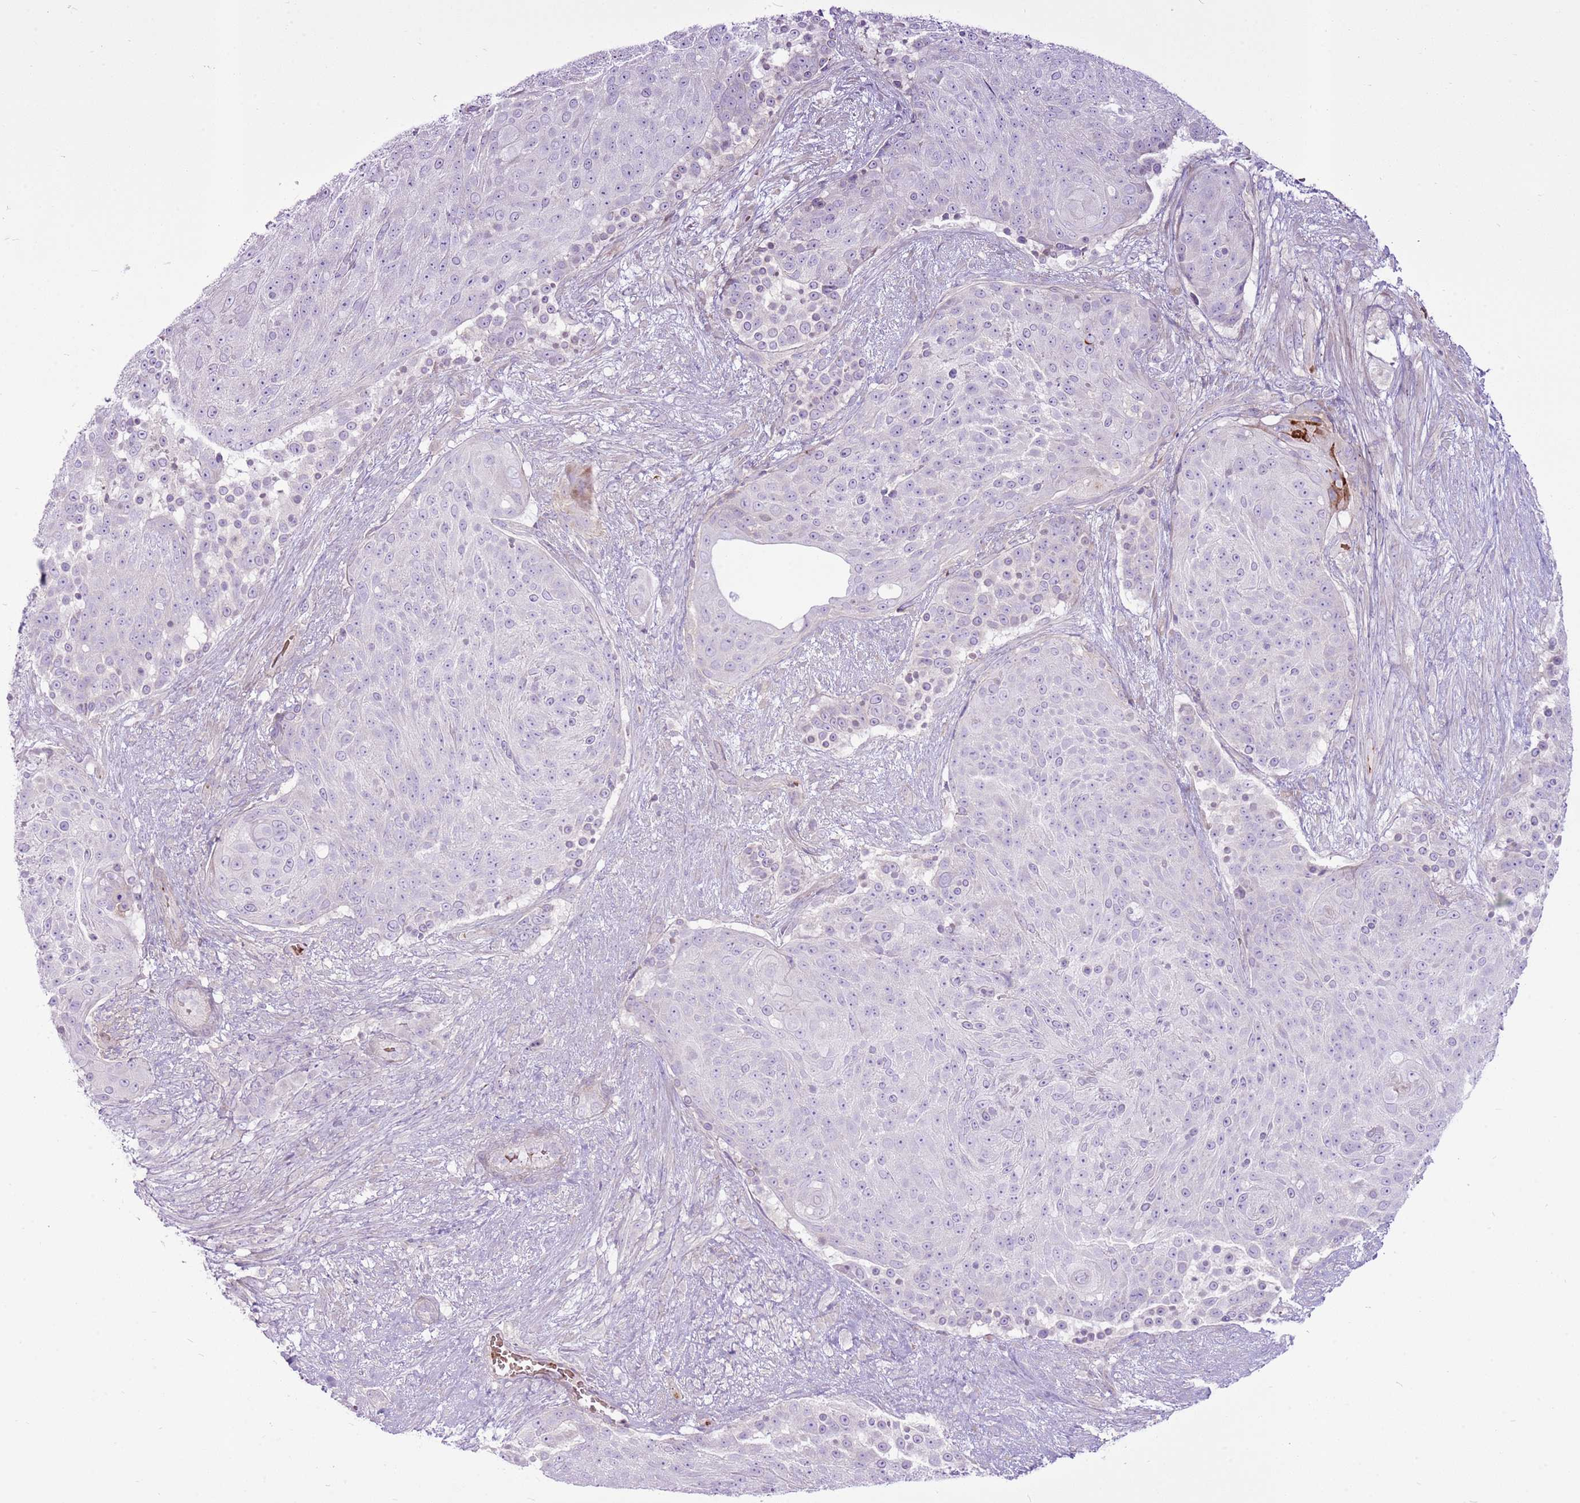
{"staining": {"intensity": "negative", "quantity": "none", "location": "none"}, "tissue": "urothelial cancer", "cell_type": "Tumor cells", "image_type": "cancer", "snomed": [{"axis": "morphology", "description": "Urothelial carcinoma, High grade"}, {"axis": "topography", "description": "Urinary bladder"}], "caption": "Human urothelial cancer stained for a protein using immunohistochemistry reveals no expression in tumor cells.", "gene": "CHAC2", "patient": {"sex": "female", "age": 63}}